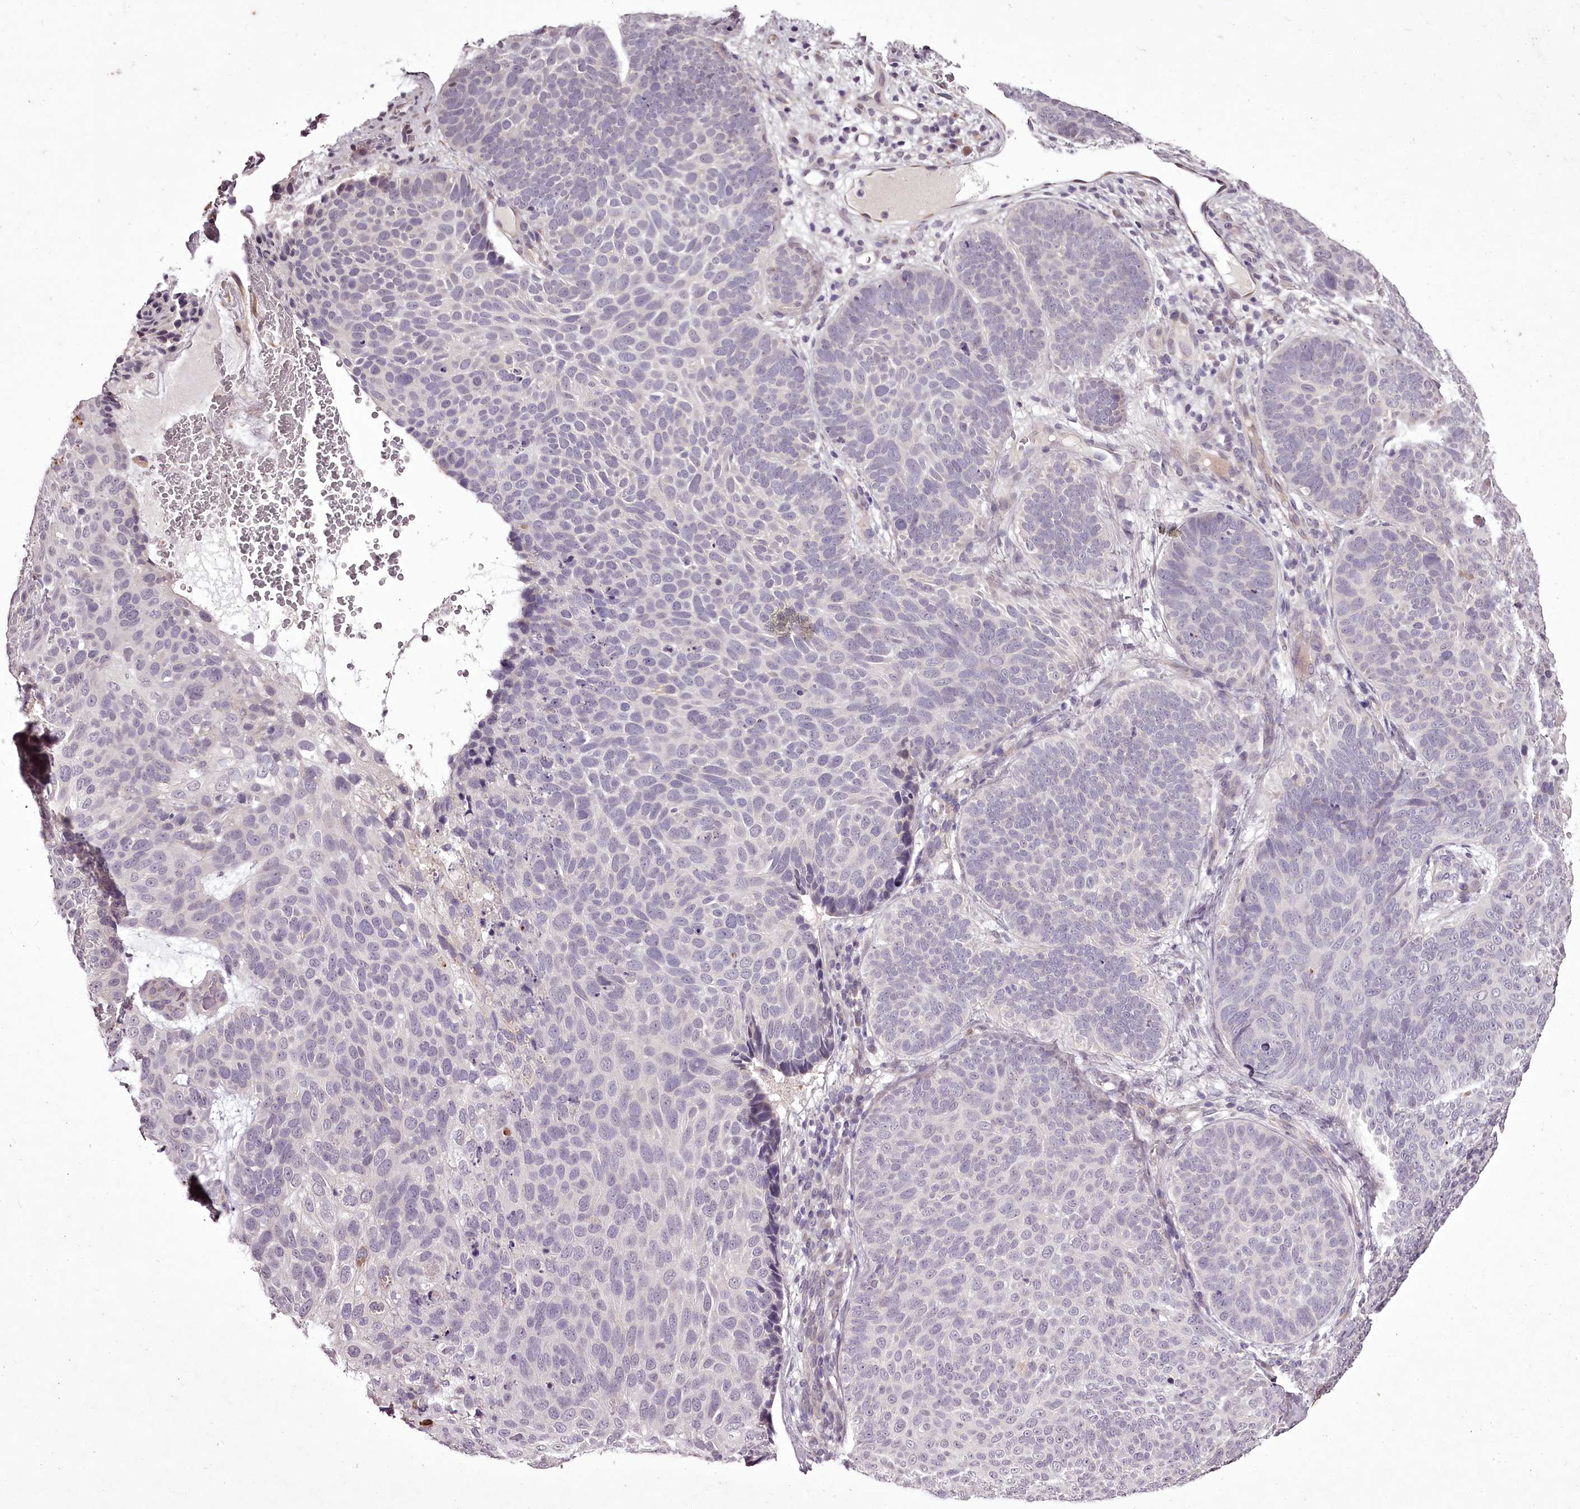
{"staining": {"intensity": "negative", "quantity": "none", "location": "none"}, "tissue": "skin cancer", "cell_type": "Tumor cells", "image_type": "cancer", "snomed": [{"axis": "morphology", "description": "Basal cell carcinoma"}, {"axis": "topography", "description": "Skin"}], "caption": "Immunohistochemistry micrograph of neoplastic tissue: skin basal cell carcinoma stained with DAB (3,3'-diaminobenzidine) exhibits no significant protein expression in tumor cells. (Stains: DAB (3,3'-diaminobenzidine) immunohistochemistry with hematoxylin counter stain, Microscopy: brightfield microscopy at high magnification).", "gene": "C1orf56", "patient": {"sex": "male", "age": 85}}